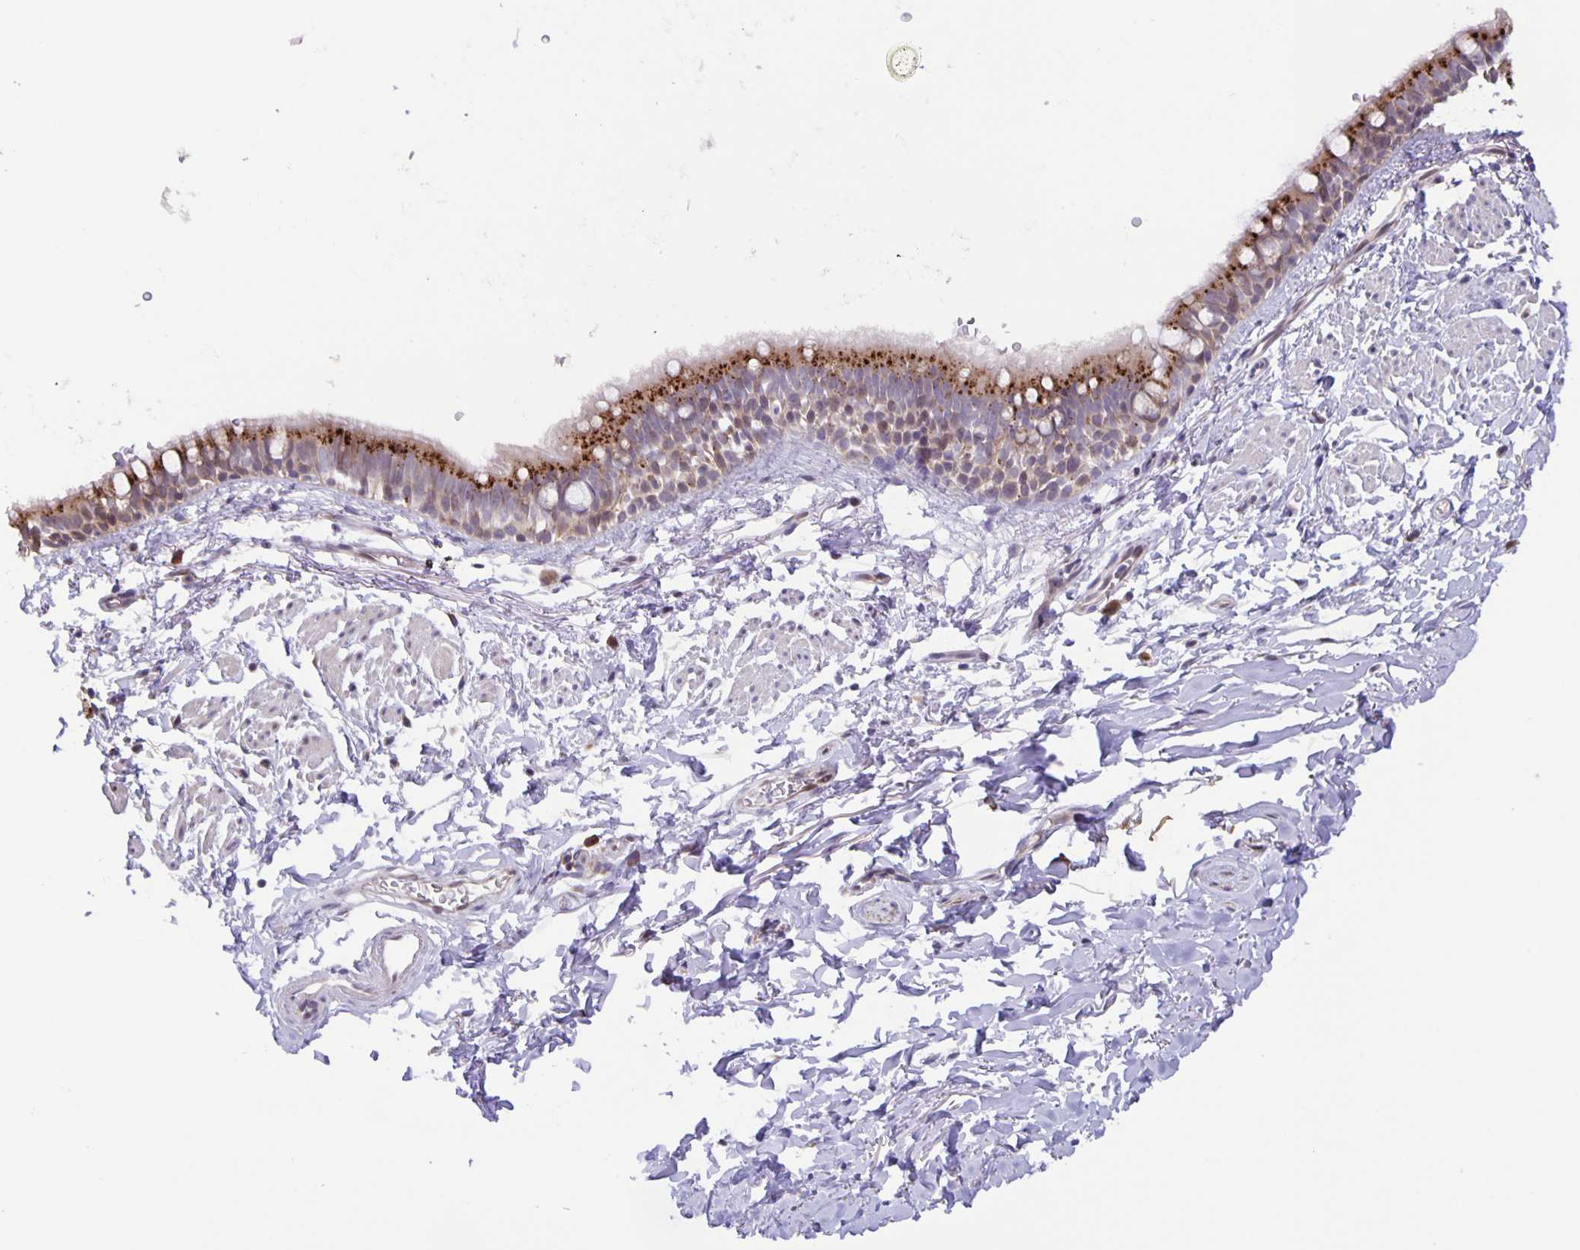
{"staining": {"intensity": "moderate", "quantity": ">75%", "location": "cytoplasmic/membranous"}, "tissue": "bronchus", "cell_type": "Respiratory epithelial cells", "image_type": "normal", "snomed": [{"axis": "morphology", "description": "Normal tissue, NOS"}, {"axis": "topography", "description": "Lymph node"}, {"axis": "topography", "description": "Cartilage tissue"}, {"axis": "topography", "description": "Bronchus"}], "caption": "High-magnification brightfield microscopy of normal bronchus stained with DAB (brown) and counterstained with hematoxylin (blue). respiratory epithelial cells exhibit moderate cytoplasmic/membranous staining is appreciated in approximately>75% of cells.", "gene": "MAPK12", "patient": {"sex": "female", "age": 70}}